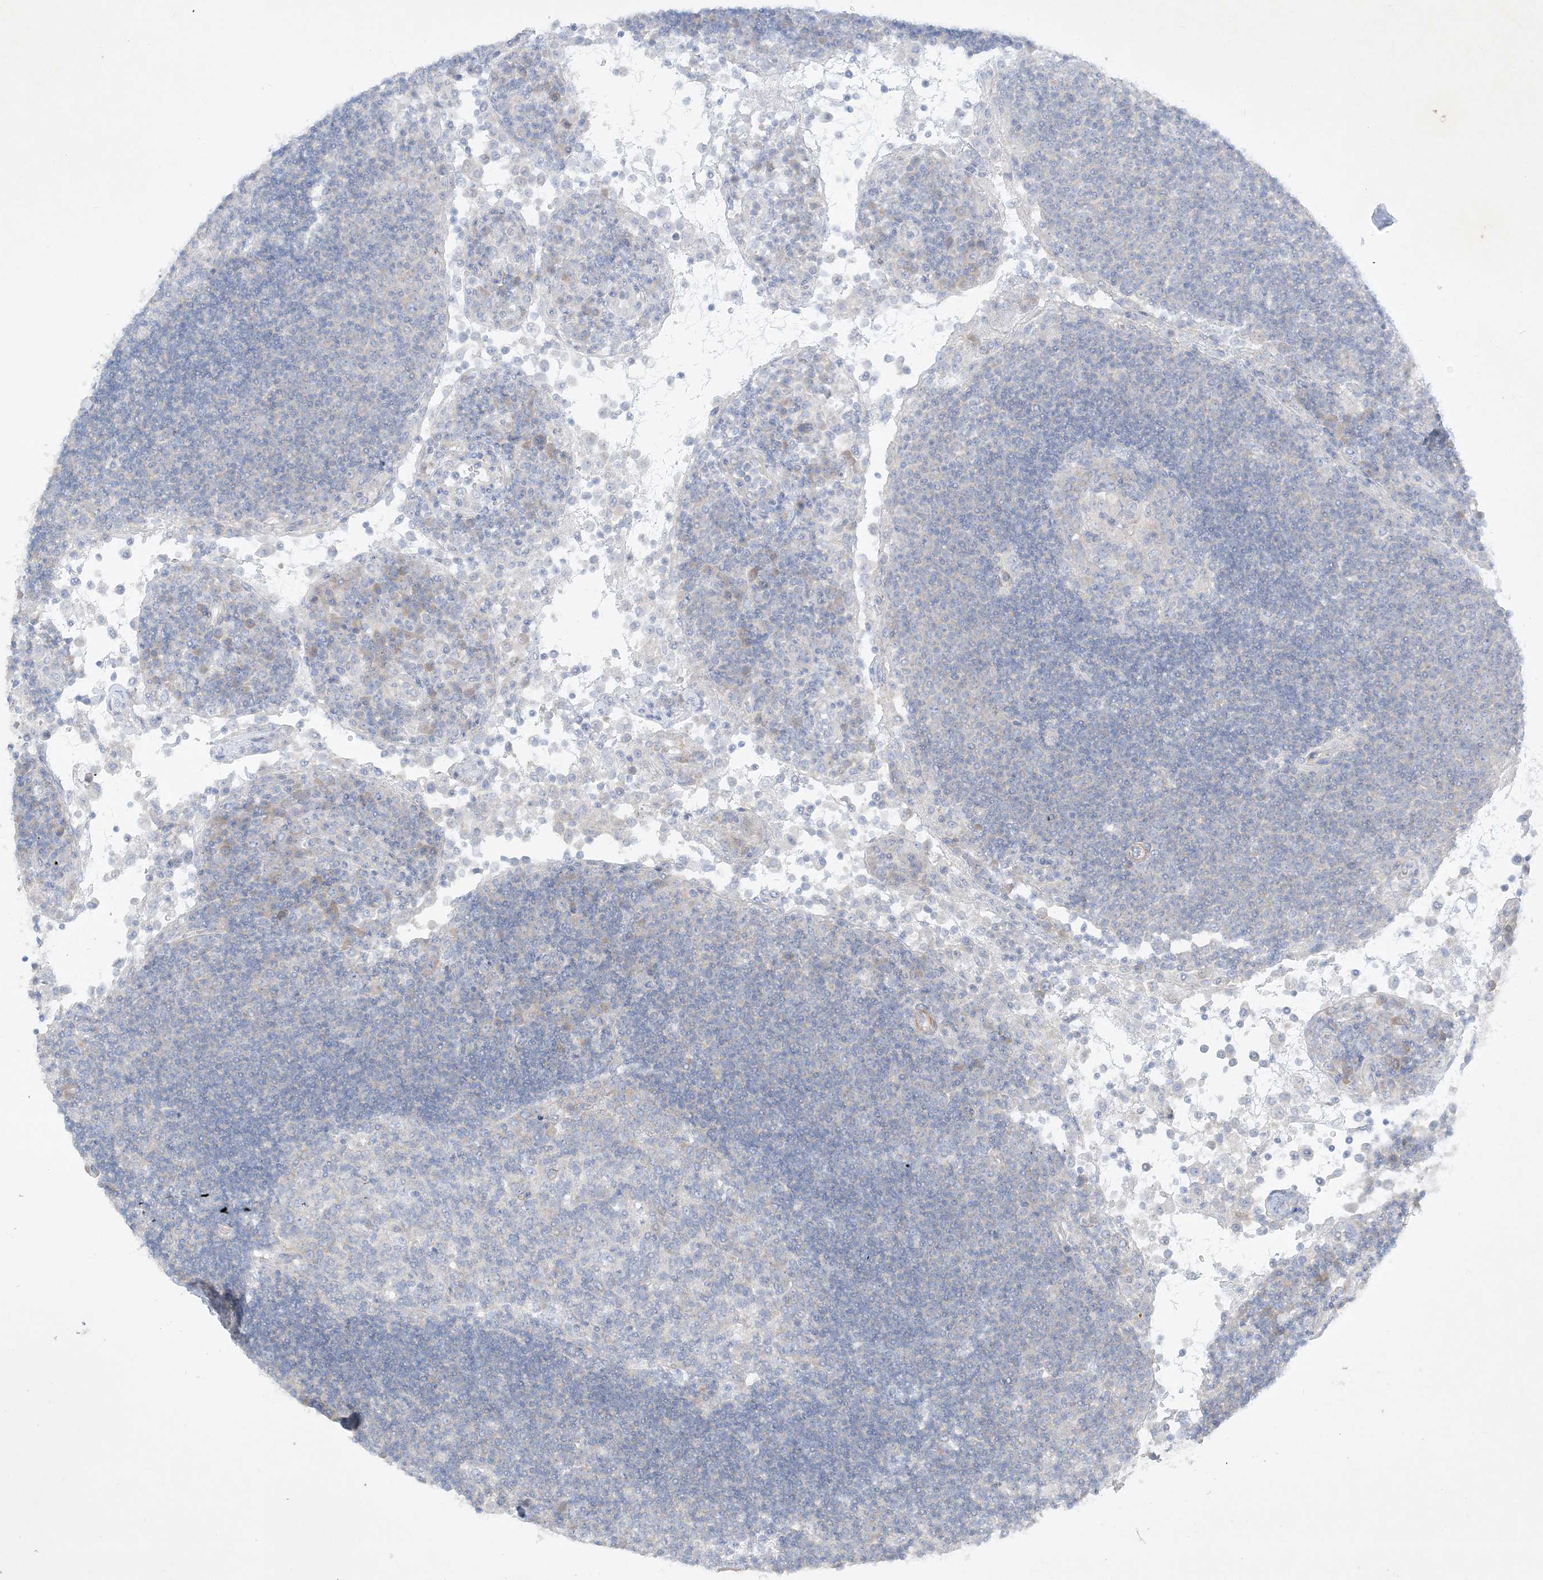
{"staining": {"intensity": "negative", "quantity": "none", "location": "none"}, "tissue": "lymph node", "cell_type": "Germinal center cells", "image_type": "normal", "snomed": [{"axis": "morphology", "description": "Normal tissue, NOS"}, {"axis": "topography", "description": "Lymph node"}], "caption": "This histopathology image is of unremarkable lymph node stained with immunohistochemistry (IHC) to label a protein in brown with the nuclei are counter-stained blue. There is no expression in germinal center cells.", "gene": "FARSB", "patient": {"sex": "female", "age": 53}}